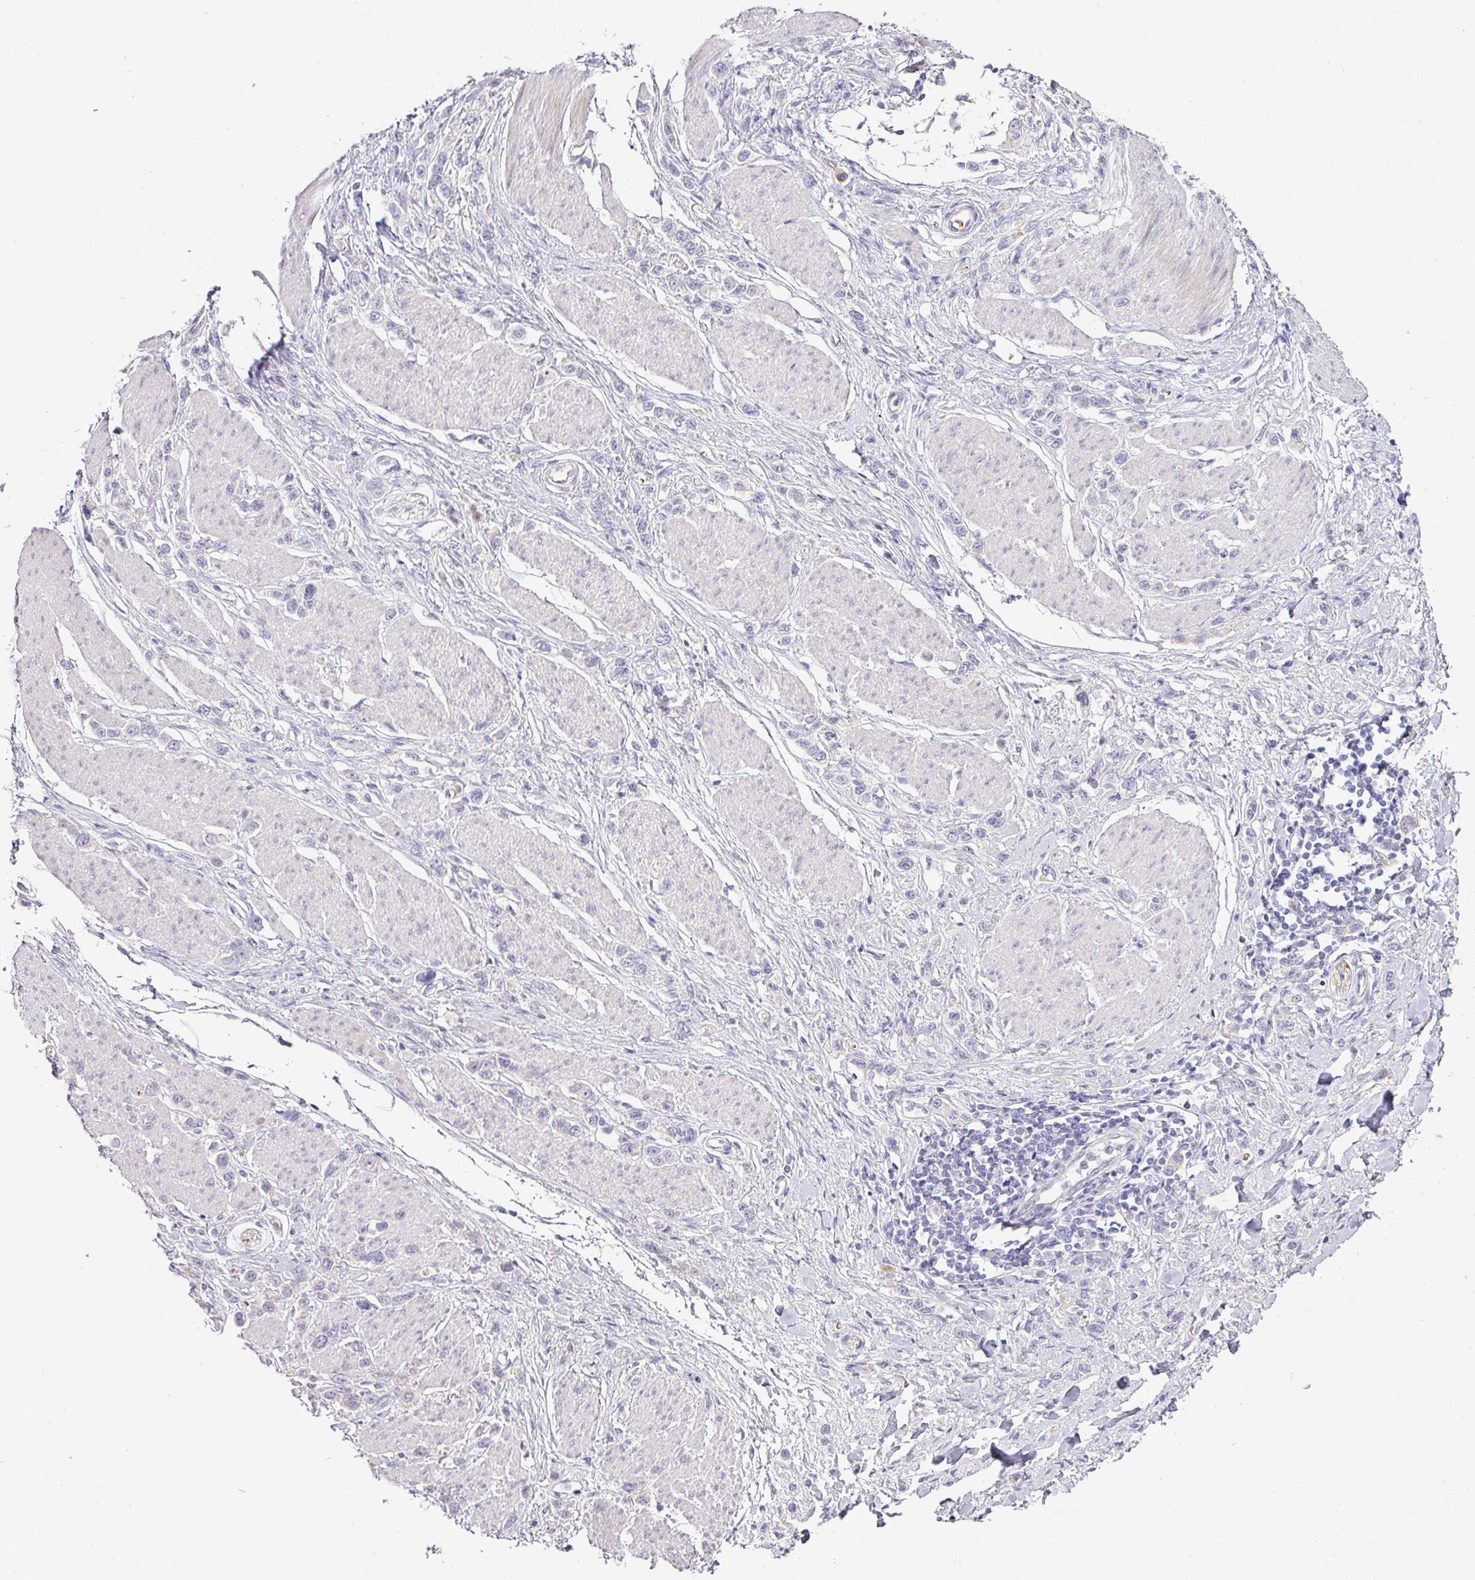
{"staining": {"intensity": "negative", "quantity": "none", "location": "none"}, "tissue": "stomach cancer", "cell_type": "Tumor cells", "image_type": "cancer", "snomed": [{"axis": "morphology", "description": "Adenocarcinoma, NOS"}, {"axis": "topography", "description": "Stomach"}], "caption": "Tumor cells are negative for brown protein staining in stomach cancer. (Stains: DAB (3,3'-diaminobenzidine) immunohistochemistry with hematoxylin counter stain, Microscopy: brightfield microscopy at high magnification).", "gene": "ATP6V1F", "patient": {"sex": "female", "age": 65}}